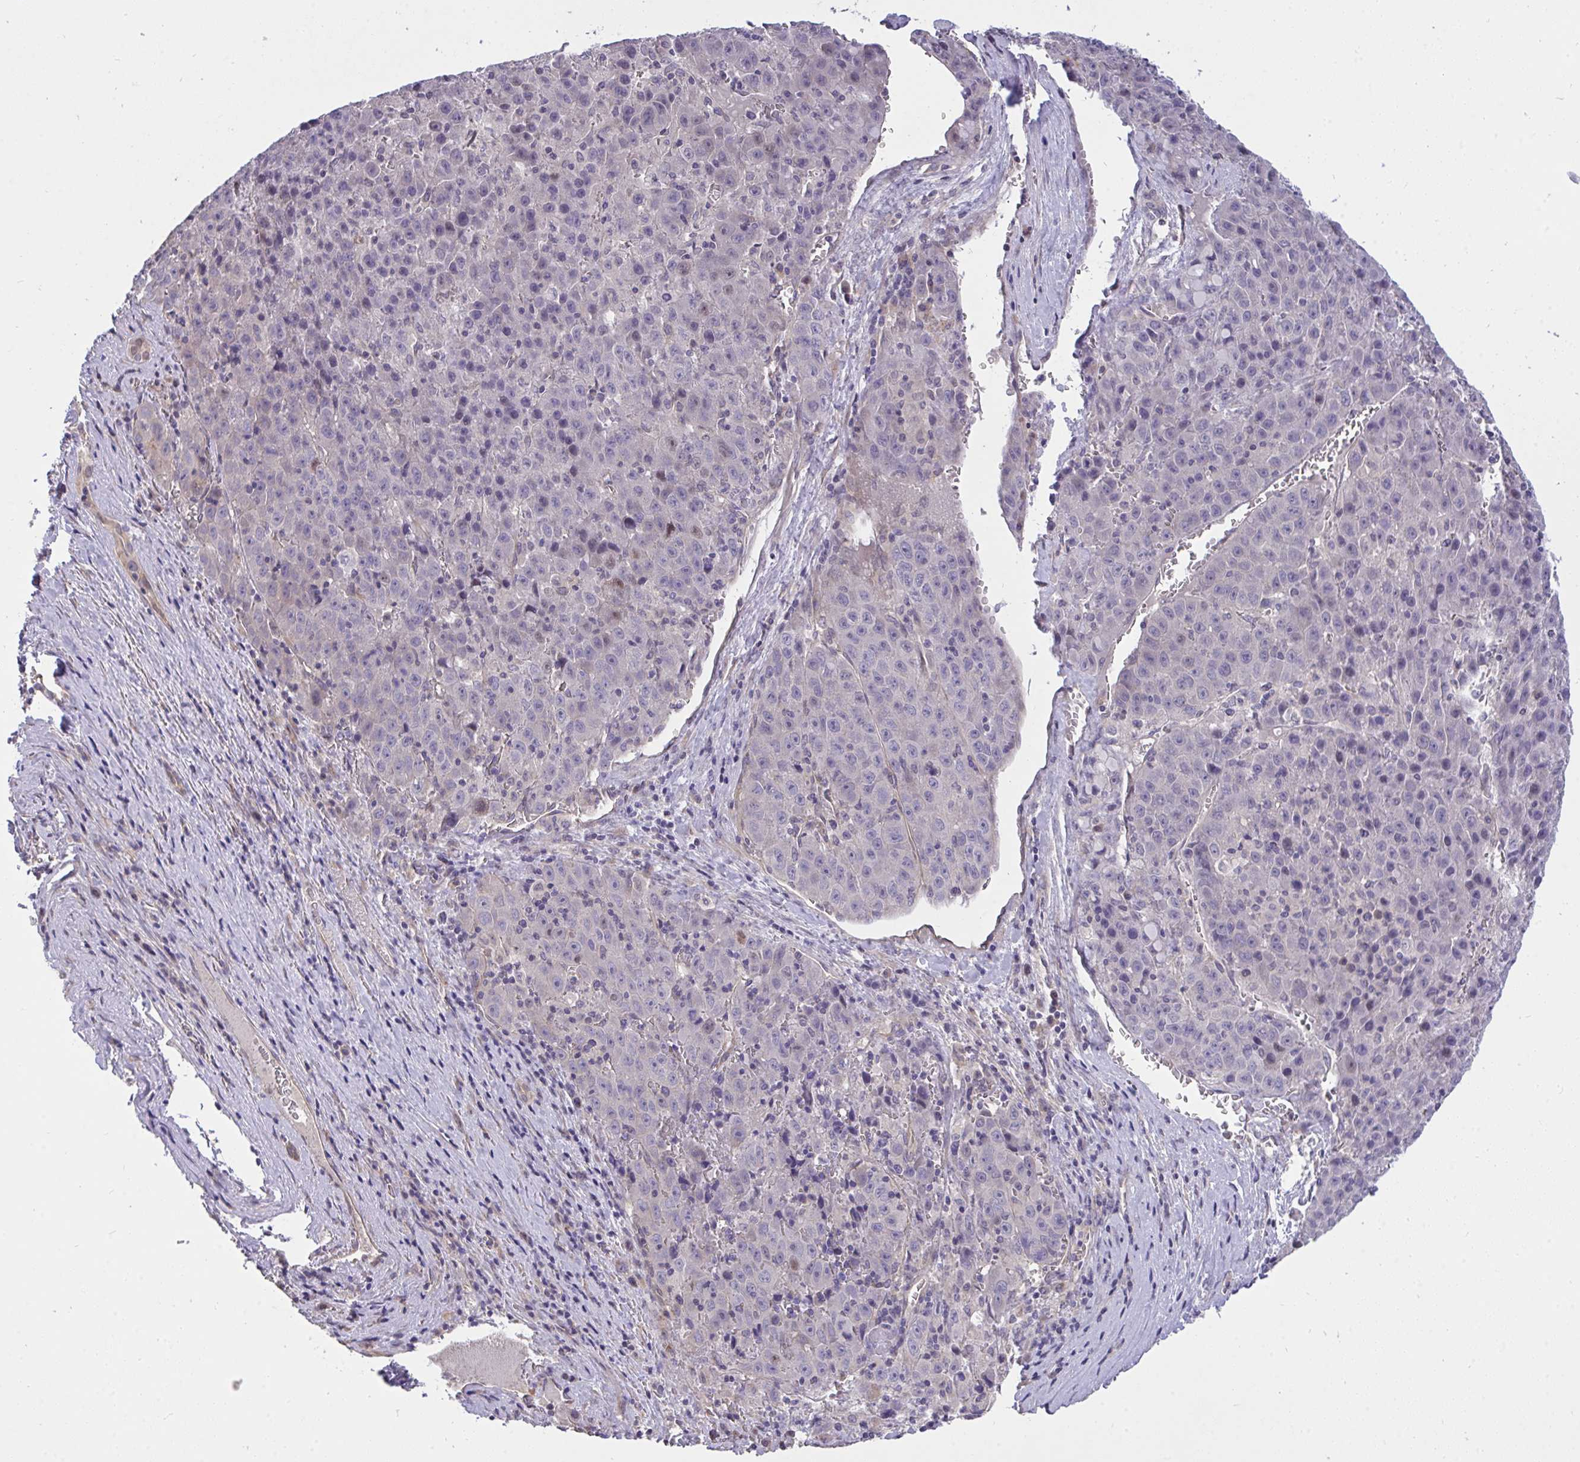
{"staining": {"intensity": "negative", "quantity": "none", "location": "none"}, "tissue": "liver cancer", "cell_type": "Tumor cells", "image_type": "cancer", "snomed": [{"axis": "morphology", "description": "Carcinoma, Hepatocellular, NOS"}, {"axis": "topography", "description": "Liver"}], "caption": "Tumor cells show no significant positivity in liver hepatocellular carcinoma.", "gene": "C19orf54", "patient": {"sex": "female", "age": 53}}